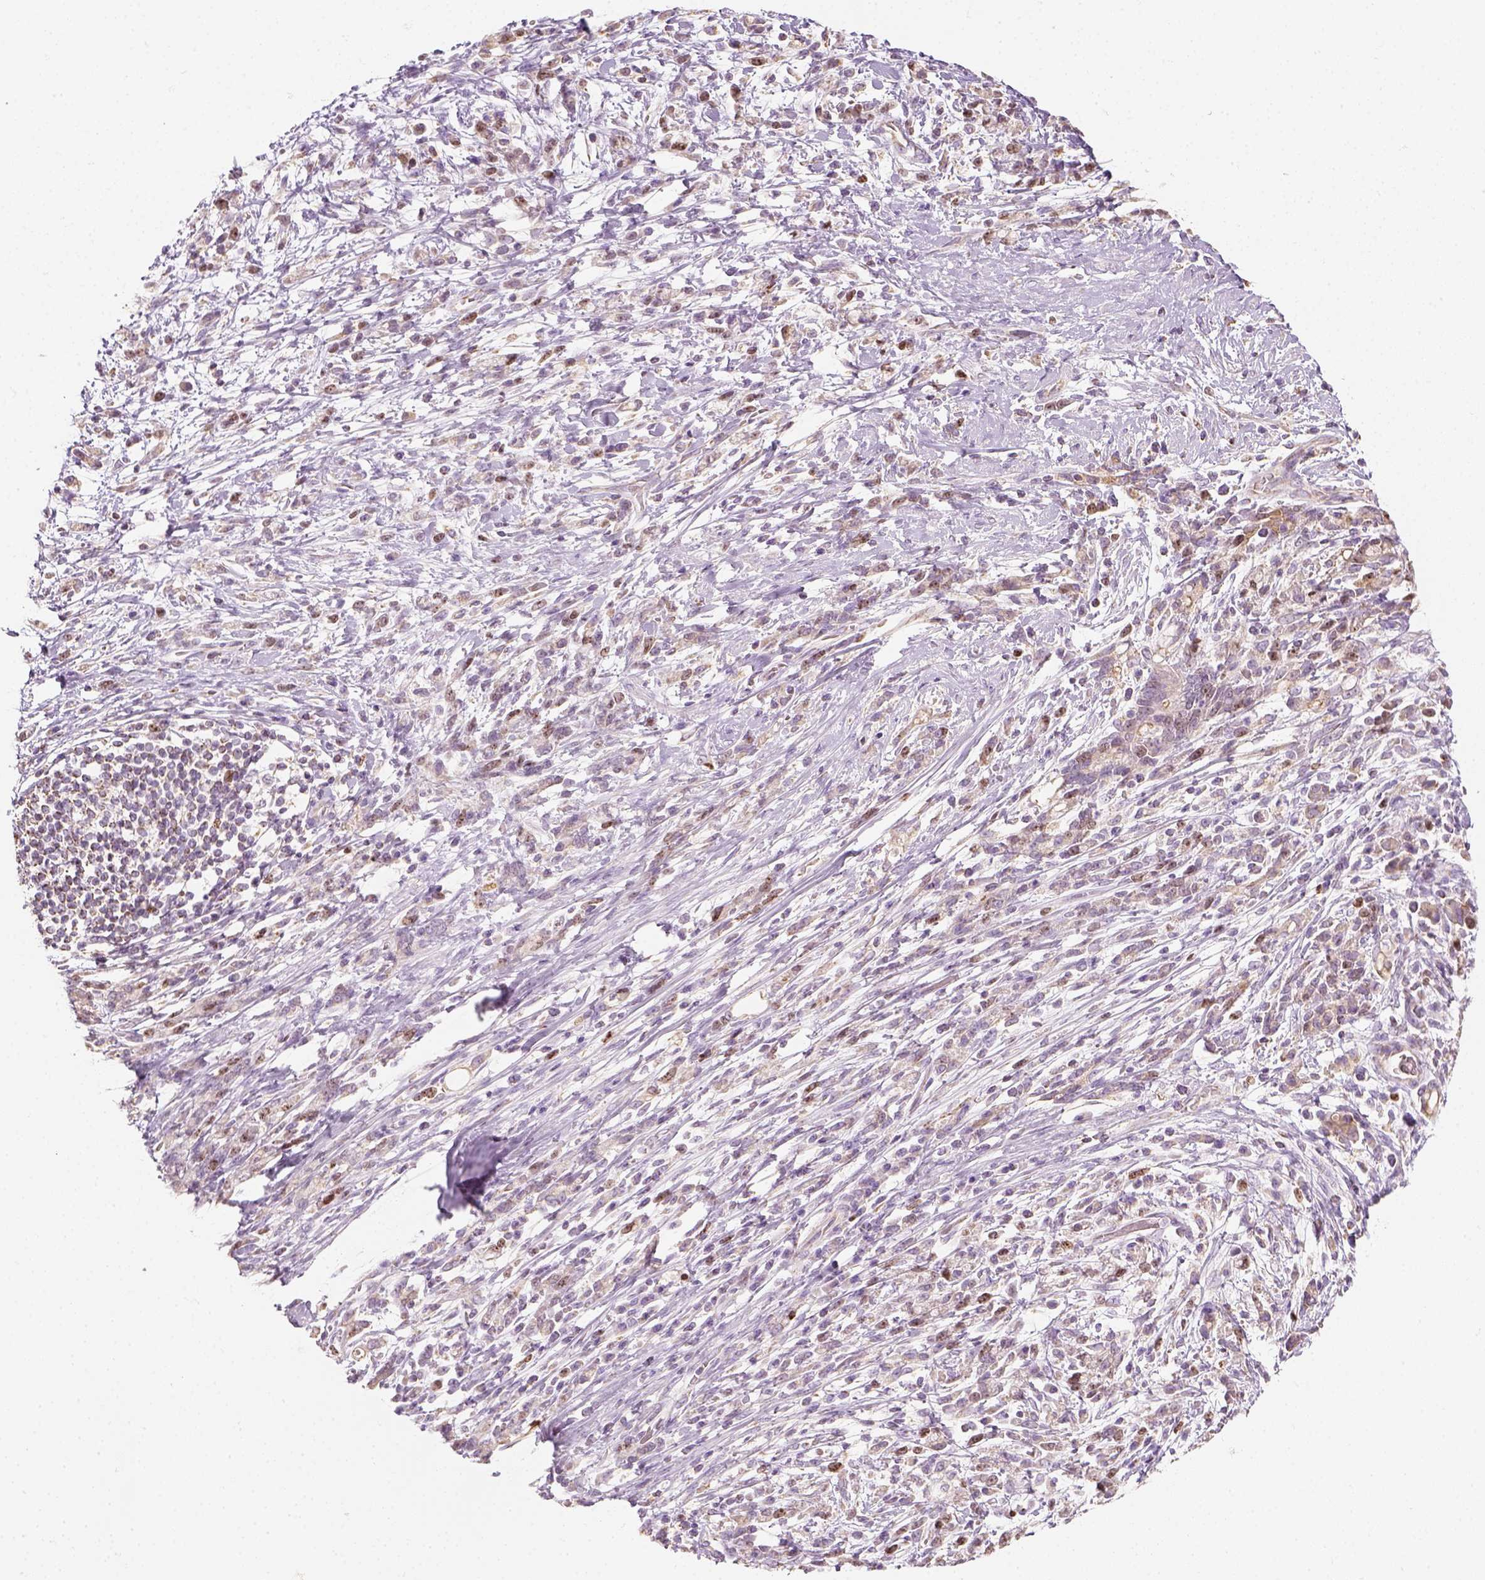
{"staining": {"intensity": "weak", "quantity": ">75%", "location": "cytoplasmic/membranous"}, "tissue": "stomach cancer", "cell_type": "Tumor cells", "image_type": "cancer", "snomed": [{"axis": "morphology", "description": "Adenocarcinoma, NOS"}, {"axis": "topography", "description": "Stomach"}], "caption": "The immunohistochemical stain labels weak cytoplasmic/membranous positivity in tumor cells of stomach cancer tissue.", "gene": "LCA5", "patient": {"sex": "female", "age": 57}}